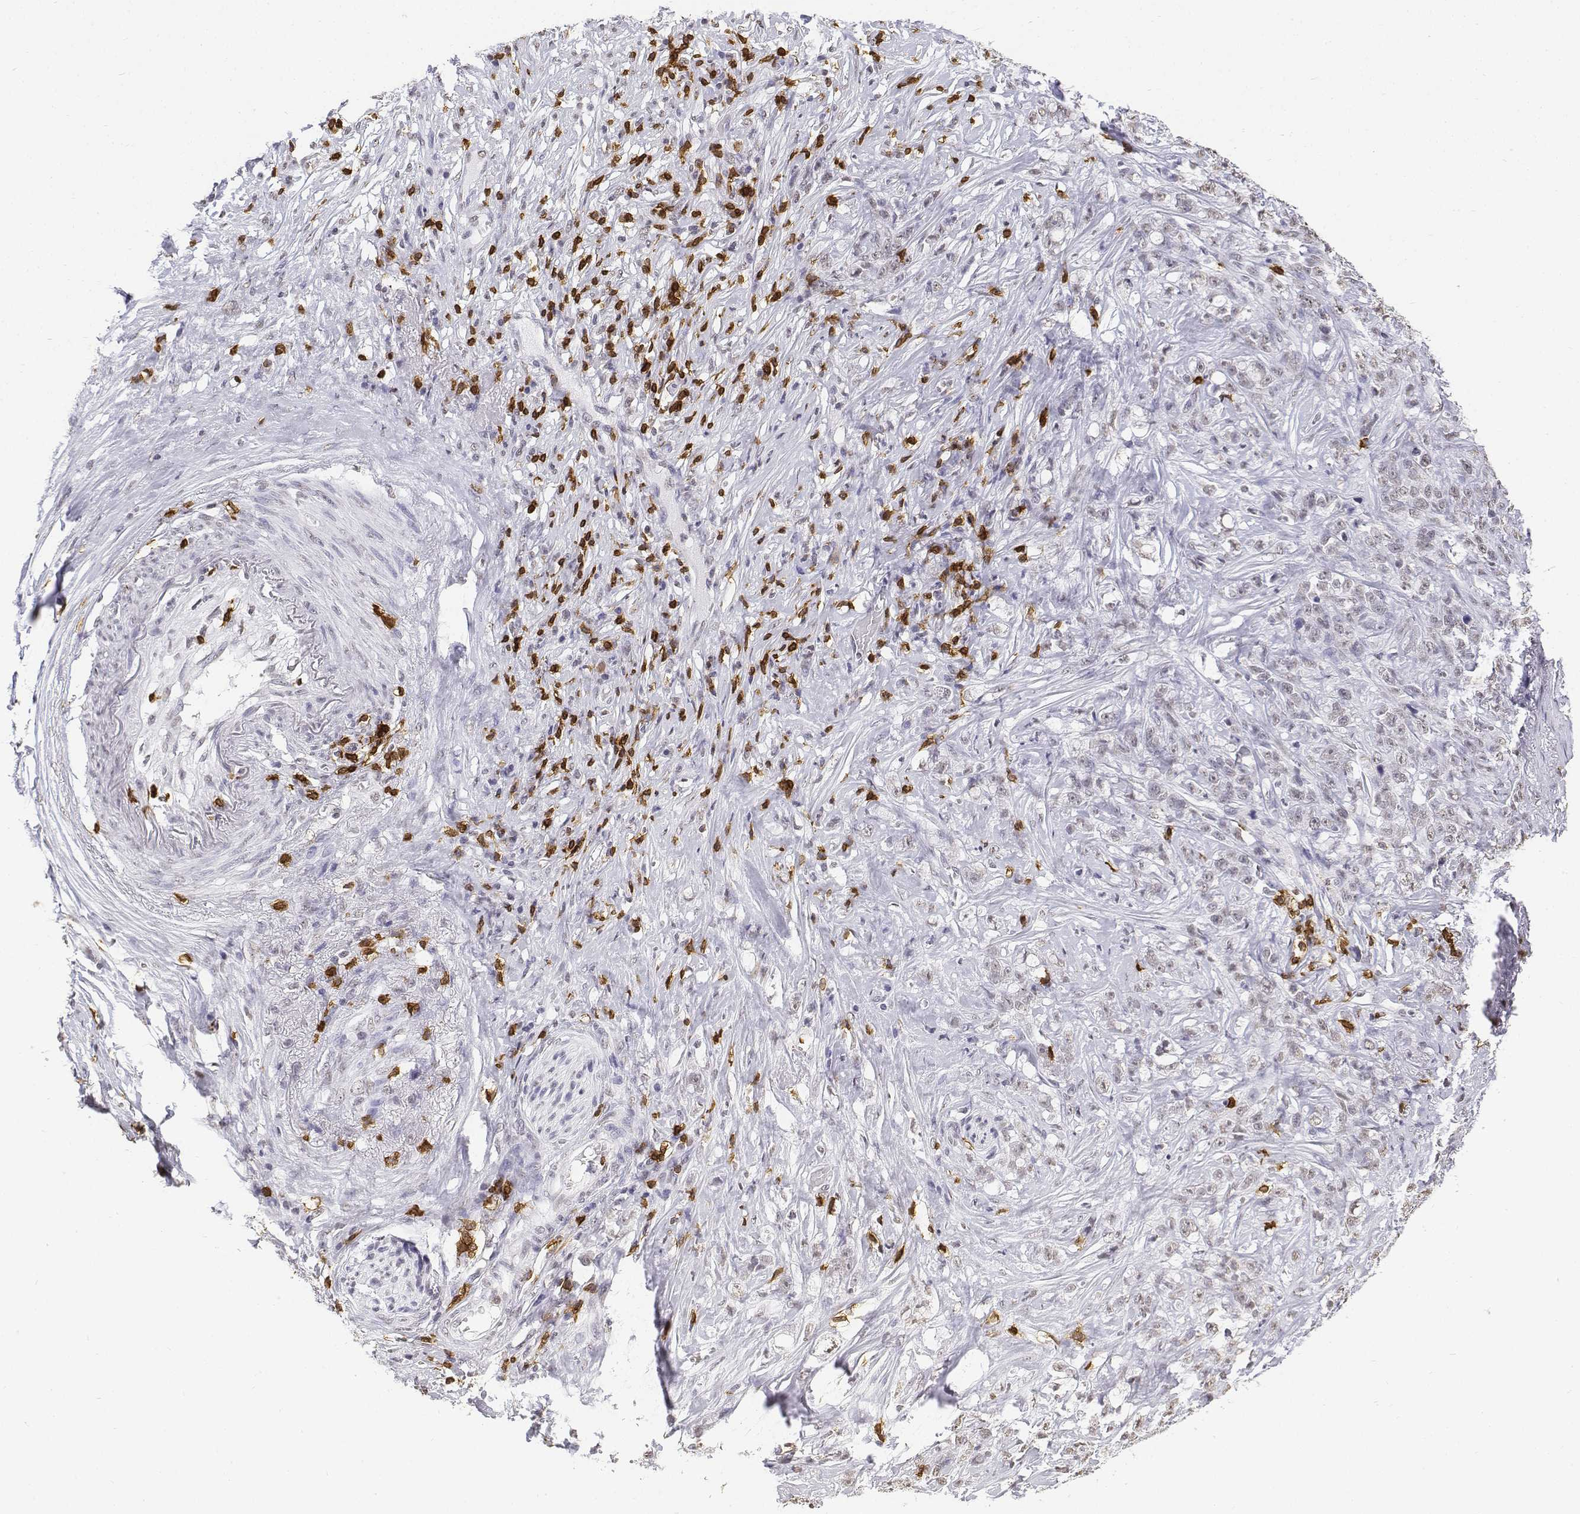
{"staining": {"intensity": "negative", "quantity": "none", "location": "none"}, "tissue": "stomach cancer", "cell_type": "Tumor cells", "image_type": "cancer", "snomed": [{"axis": "morphology", "description": "Adenocarcinoma, NOS"}, {"axis": "topography", "description": "Stomach, lower"}], "caption": "An immunohistochemistry (IHC) photomicrograph of adenocarcinoma (stomach) is shown. There is no staining in tumor cells of adenocarcinoma (stomach).", "gene": "CD3E", "patient": {"sex": "male", "age": 88}}